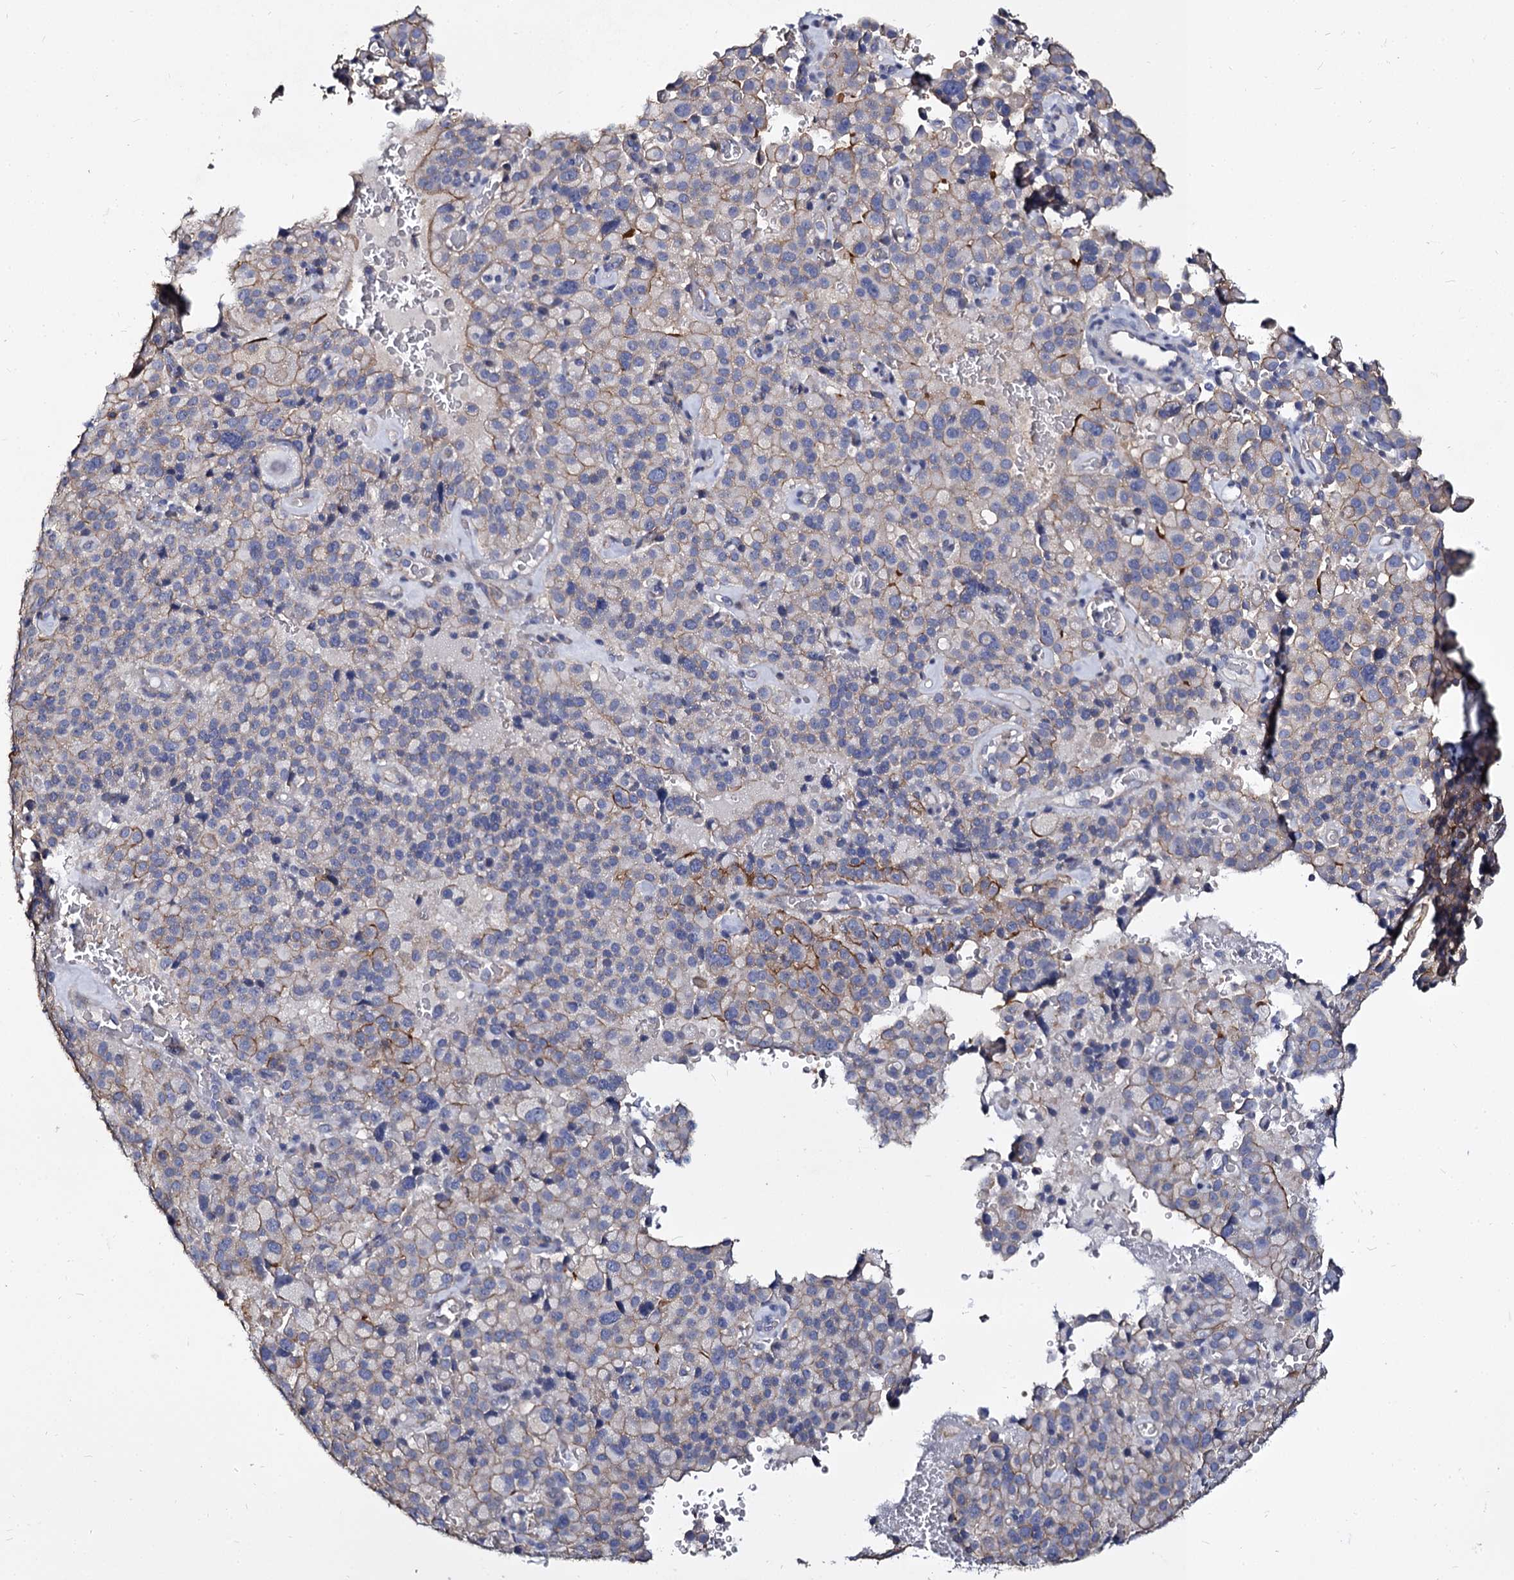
{"staining": {"intensity": "moderate", "quantity": "<25%", "location": "cytoplasmic/membranous"}, "tissue": "pancreatic cancer", "cell_type": "Tumor cells", "image_type": "cancer", "snomed": [{"axis": "morphology", "description": "Adenocarcinoma, NOS"}, {"axis": "topography", "description": "Pancreas"}], "caption": "Immunohistochemistry of human pancreatic cancer (adenocarcinoma) reveals low levels of moderate cytoplasmic/membranous staining in approximately <25% of tumor cells. (DAB IHC, brown staining for protein, blue staining for nuclei).", "gene": "CBFB", "patient": {"sex": "male", "age": 65}}